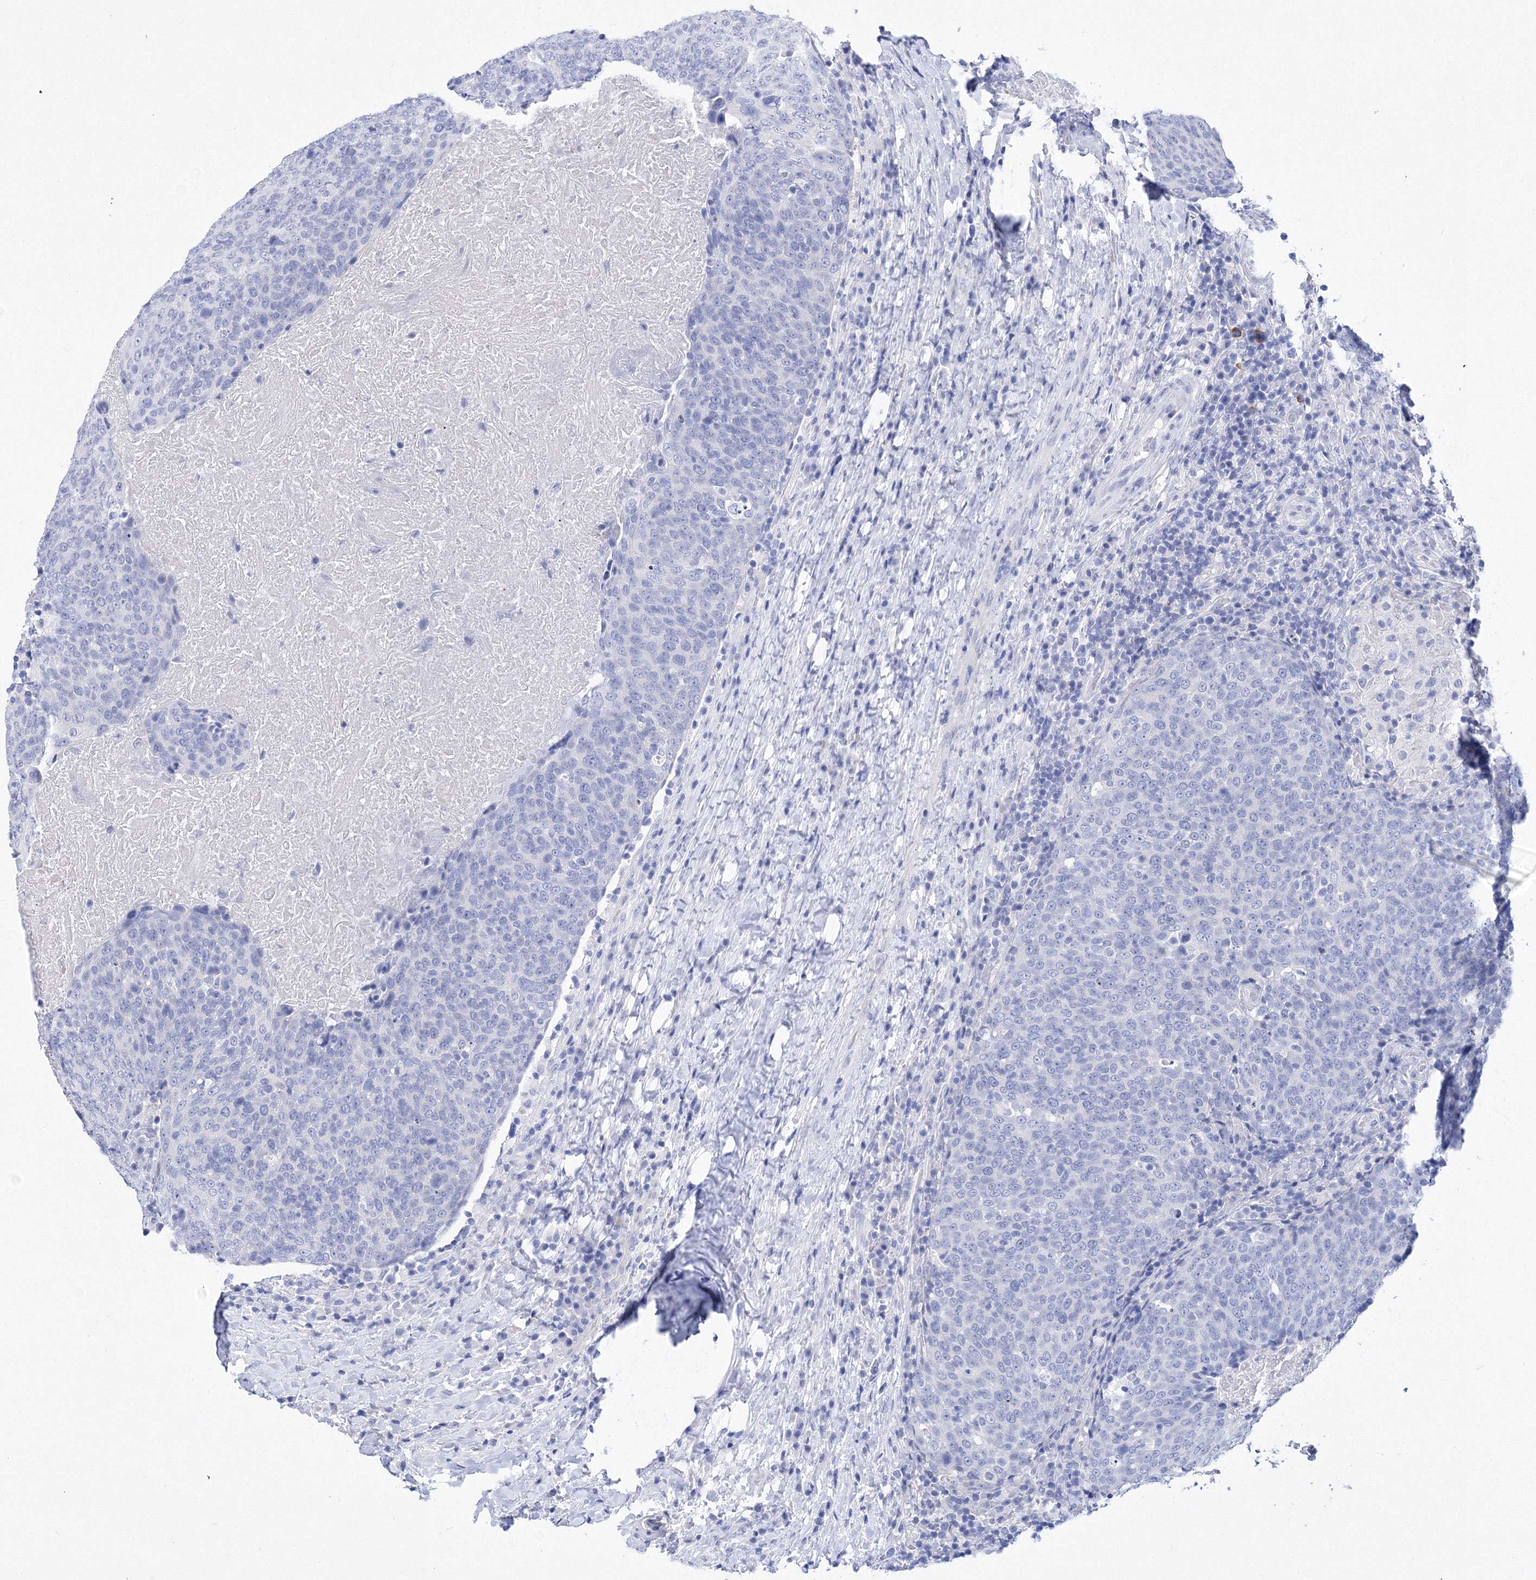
{"staining": {"intensity": "negative", "quantity": "none", "location": "none"}, "tissue": "head and neck cancer", "cell_type": "Tumor cells", "image_type": "cancer", "snomed": [{"axis": "morphology", "description": "Squamous cell carcinoma, NOS"}, {"axis": "morphology", "description": "Squamous cell carcinoma, metastatic, NOS"}, {"axis": "topography", "description": "Lymph node"}, {"axis": "topography", "description": "Head-Neck"}], "caption": "Tumor cells are negative for protein expression in human metastatic squamous cell carcinoma (head and neck).", "gene": "GPN1", "patient": {"sex": "male", "age": 62}}